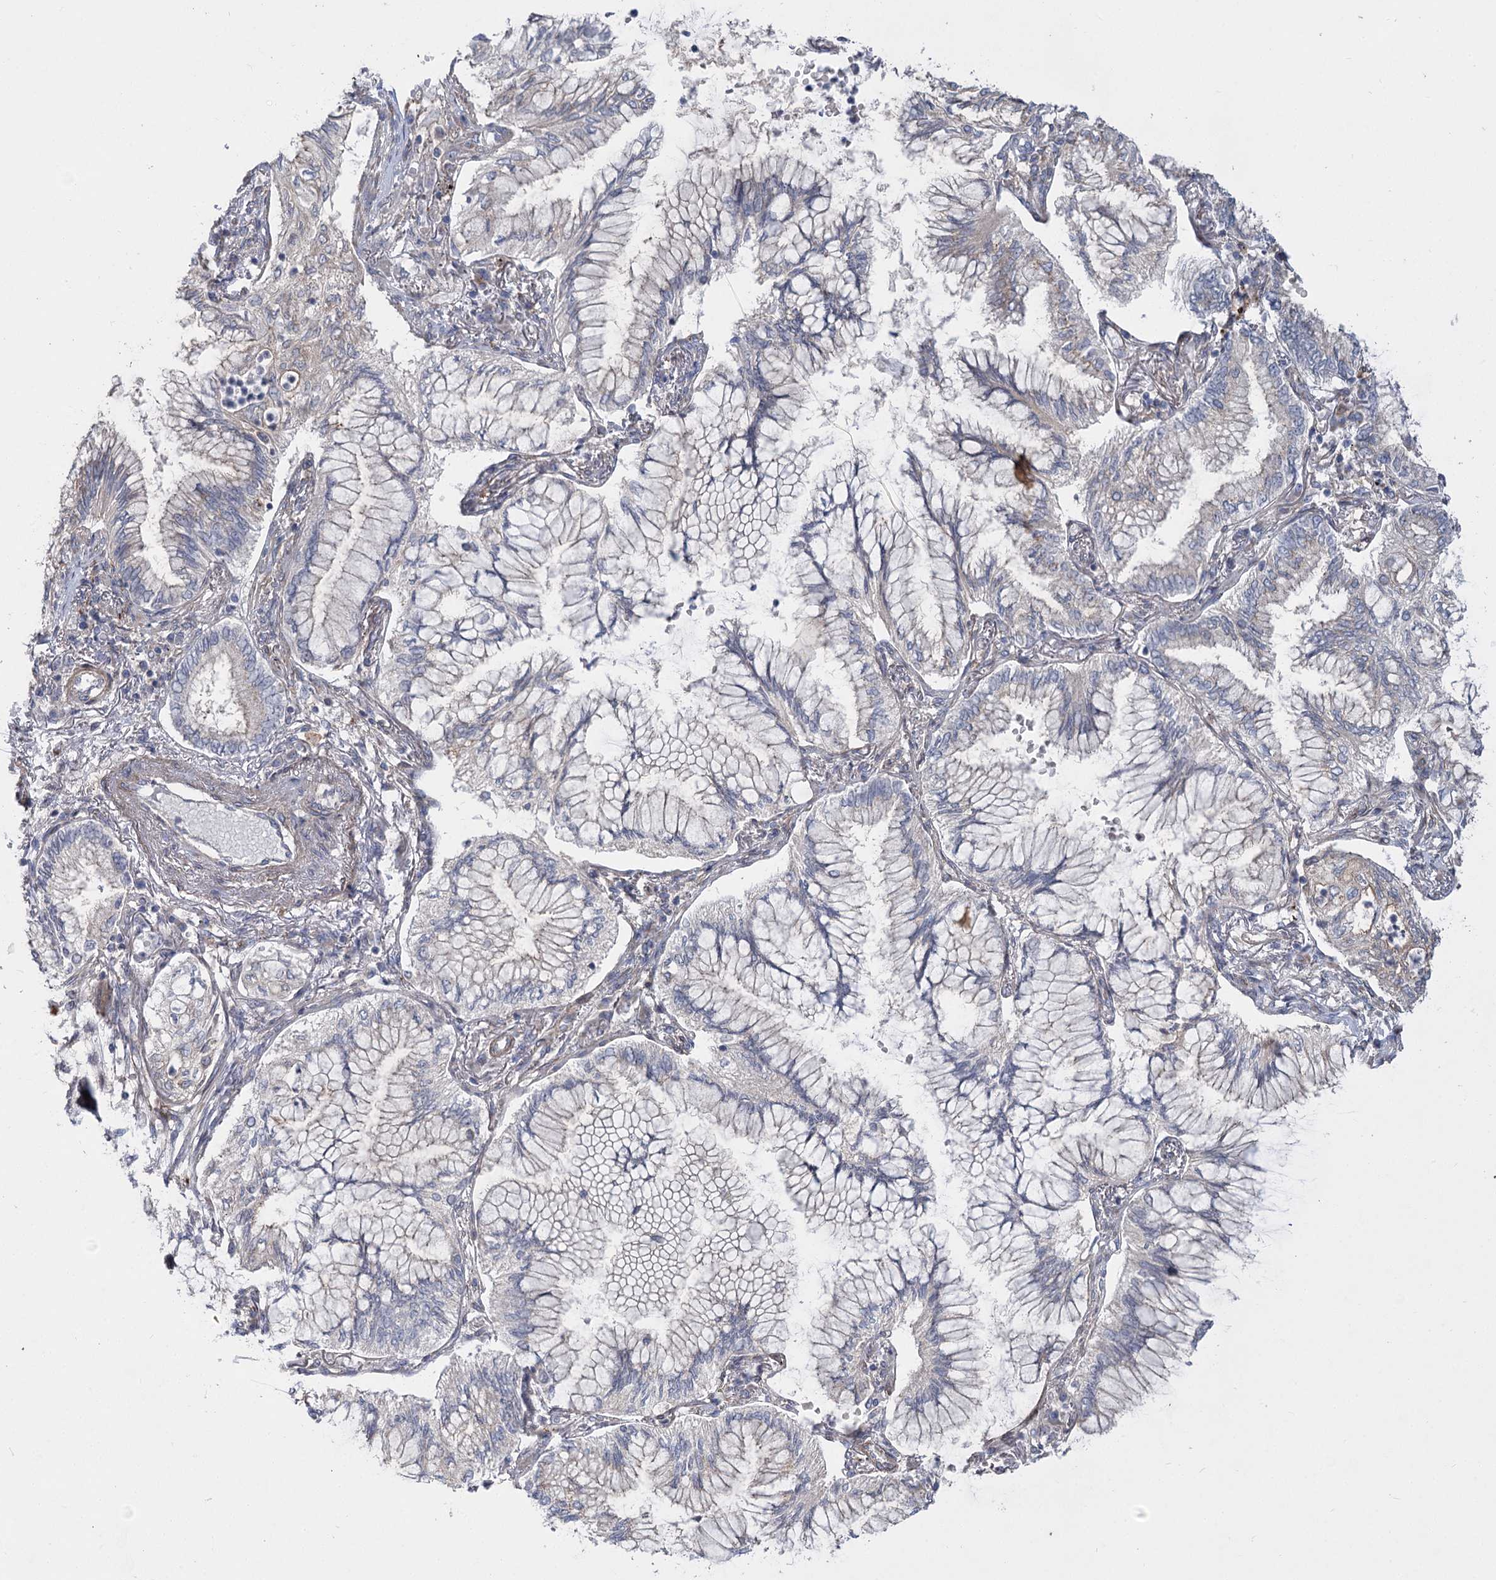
{"staining": {"intensity": "negative", "quantity": "none", "location": "none"}, "tissue": "lung cancer", "cell_type": "Tumor cells", "image_type": "cancer", "snomed": [{"axis": "morphology", "description": "Adenocarcinoma, NOS"}, {"axis": "topography", "description": "Lung"}], "caption": "The photomicrograph shows no significant positivity in tumor cells of lung adenocarcinoma.", "gene": "SH3BP5L", "patient": {"sex": "female", "age": 70}}